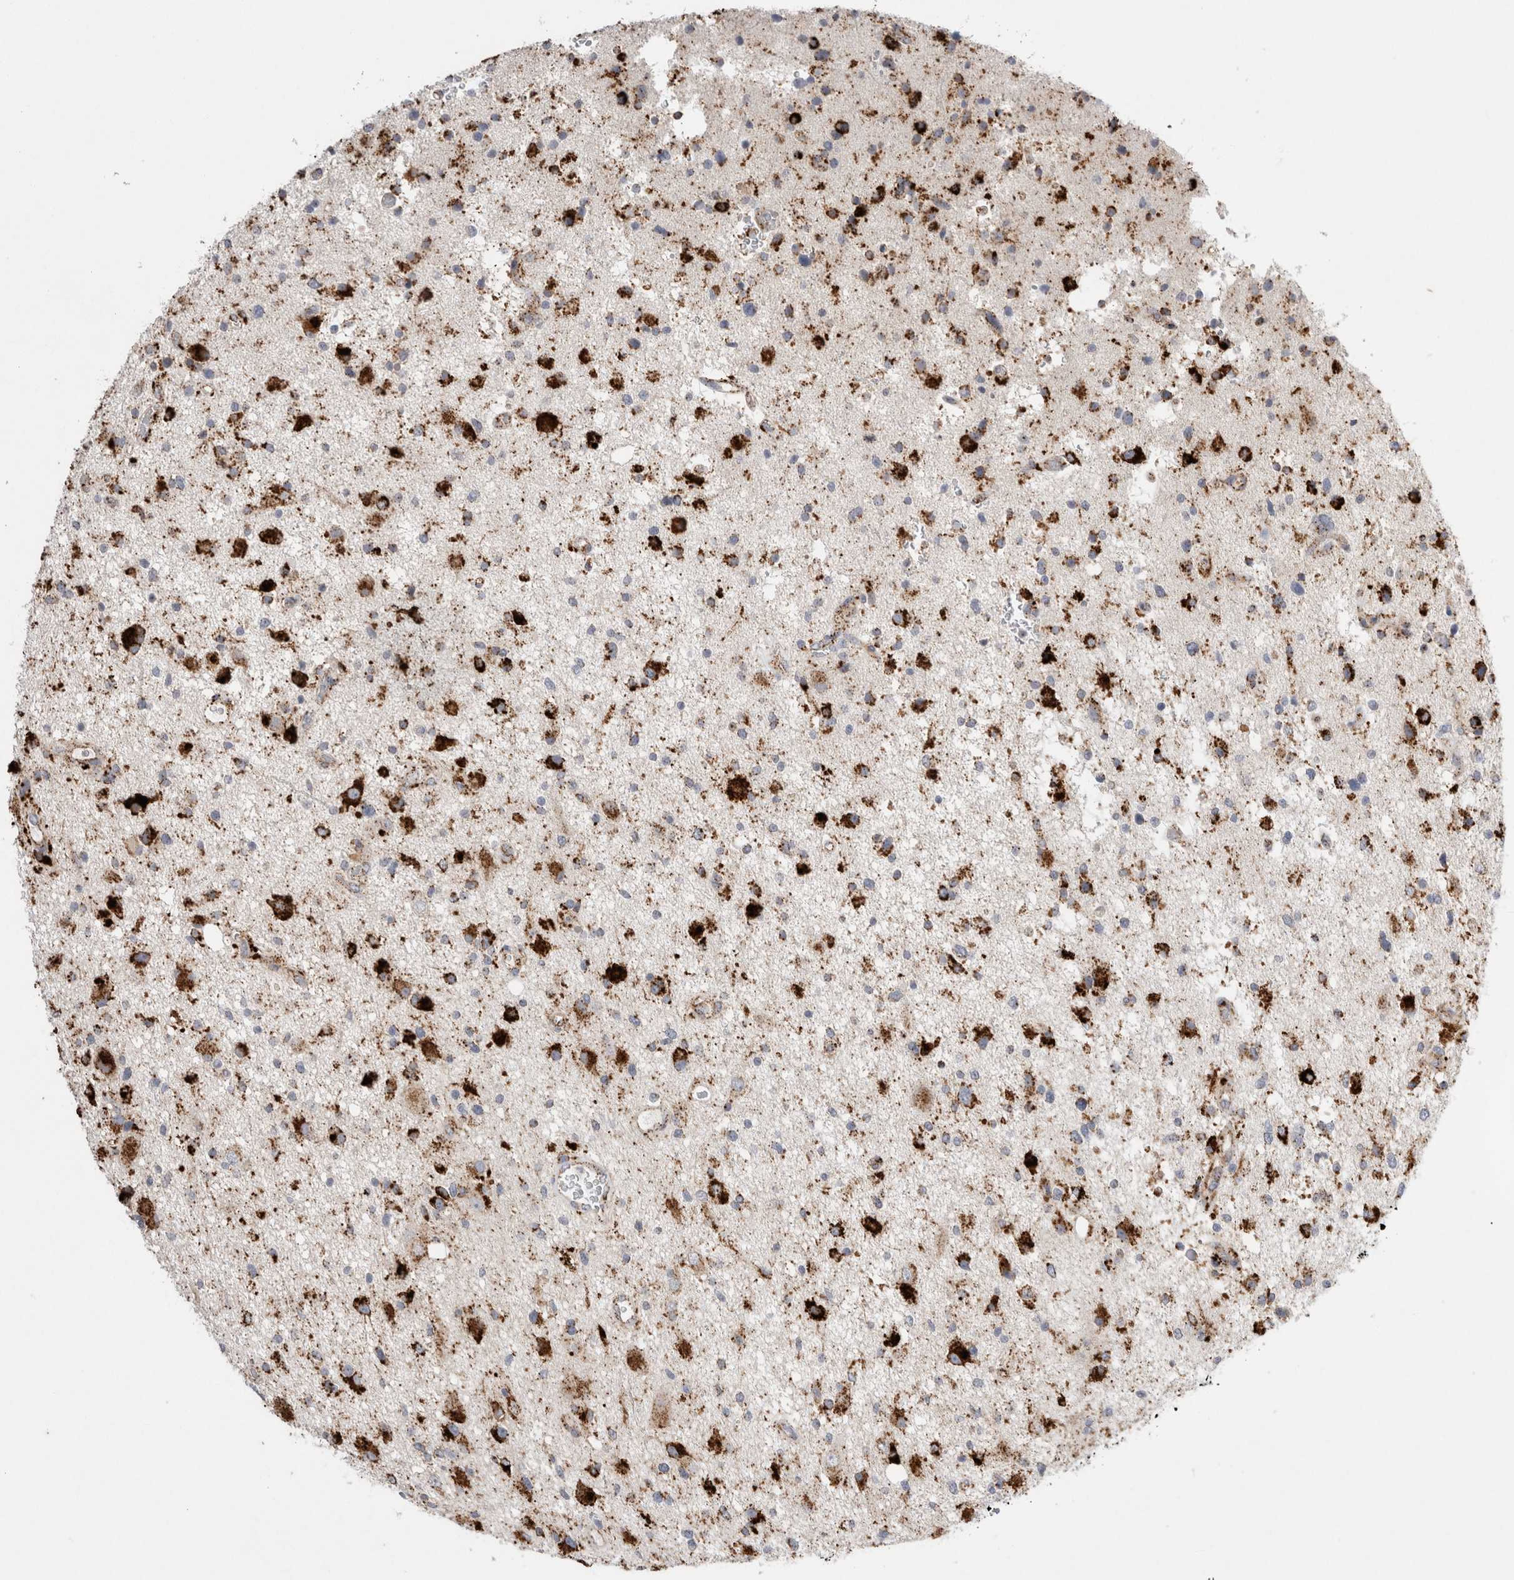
{"staining": {"intensity": "strong", "quantity": "25%-75%", "location": "cytoplasmic/membranous"}, "tissue": "glioma", "cell_type": "Tumor cells", "image_type": "cancer", "snomed": [{"axis": "morphology", "description": "Glioma, malignant, High grade"}, {"axis": "topography", "description": "Brain"}], "caption": "Glioma was stained to show a protein in brown. There is high levels of strong cytoplasmic/membranous expression in about 25%-75% of tumor cells. Using DAB (3,3'-diaminobenzidine) (brown) and hematoxylin (blue) stains, captured at high magnification using brightfield microscopy.", "gene": "CTSA", "patient": {"sex": "male", "age": 33}}